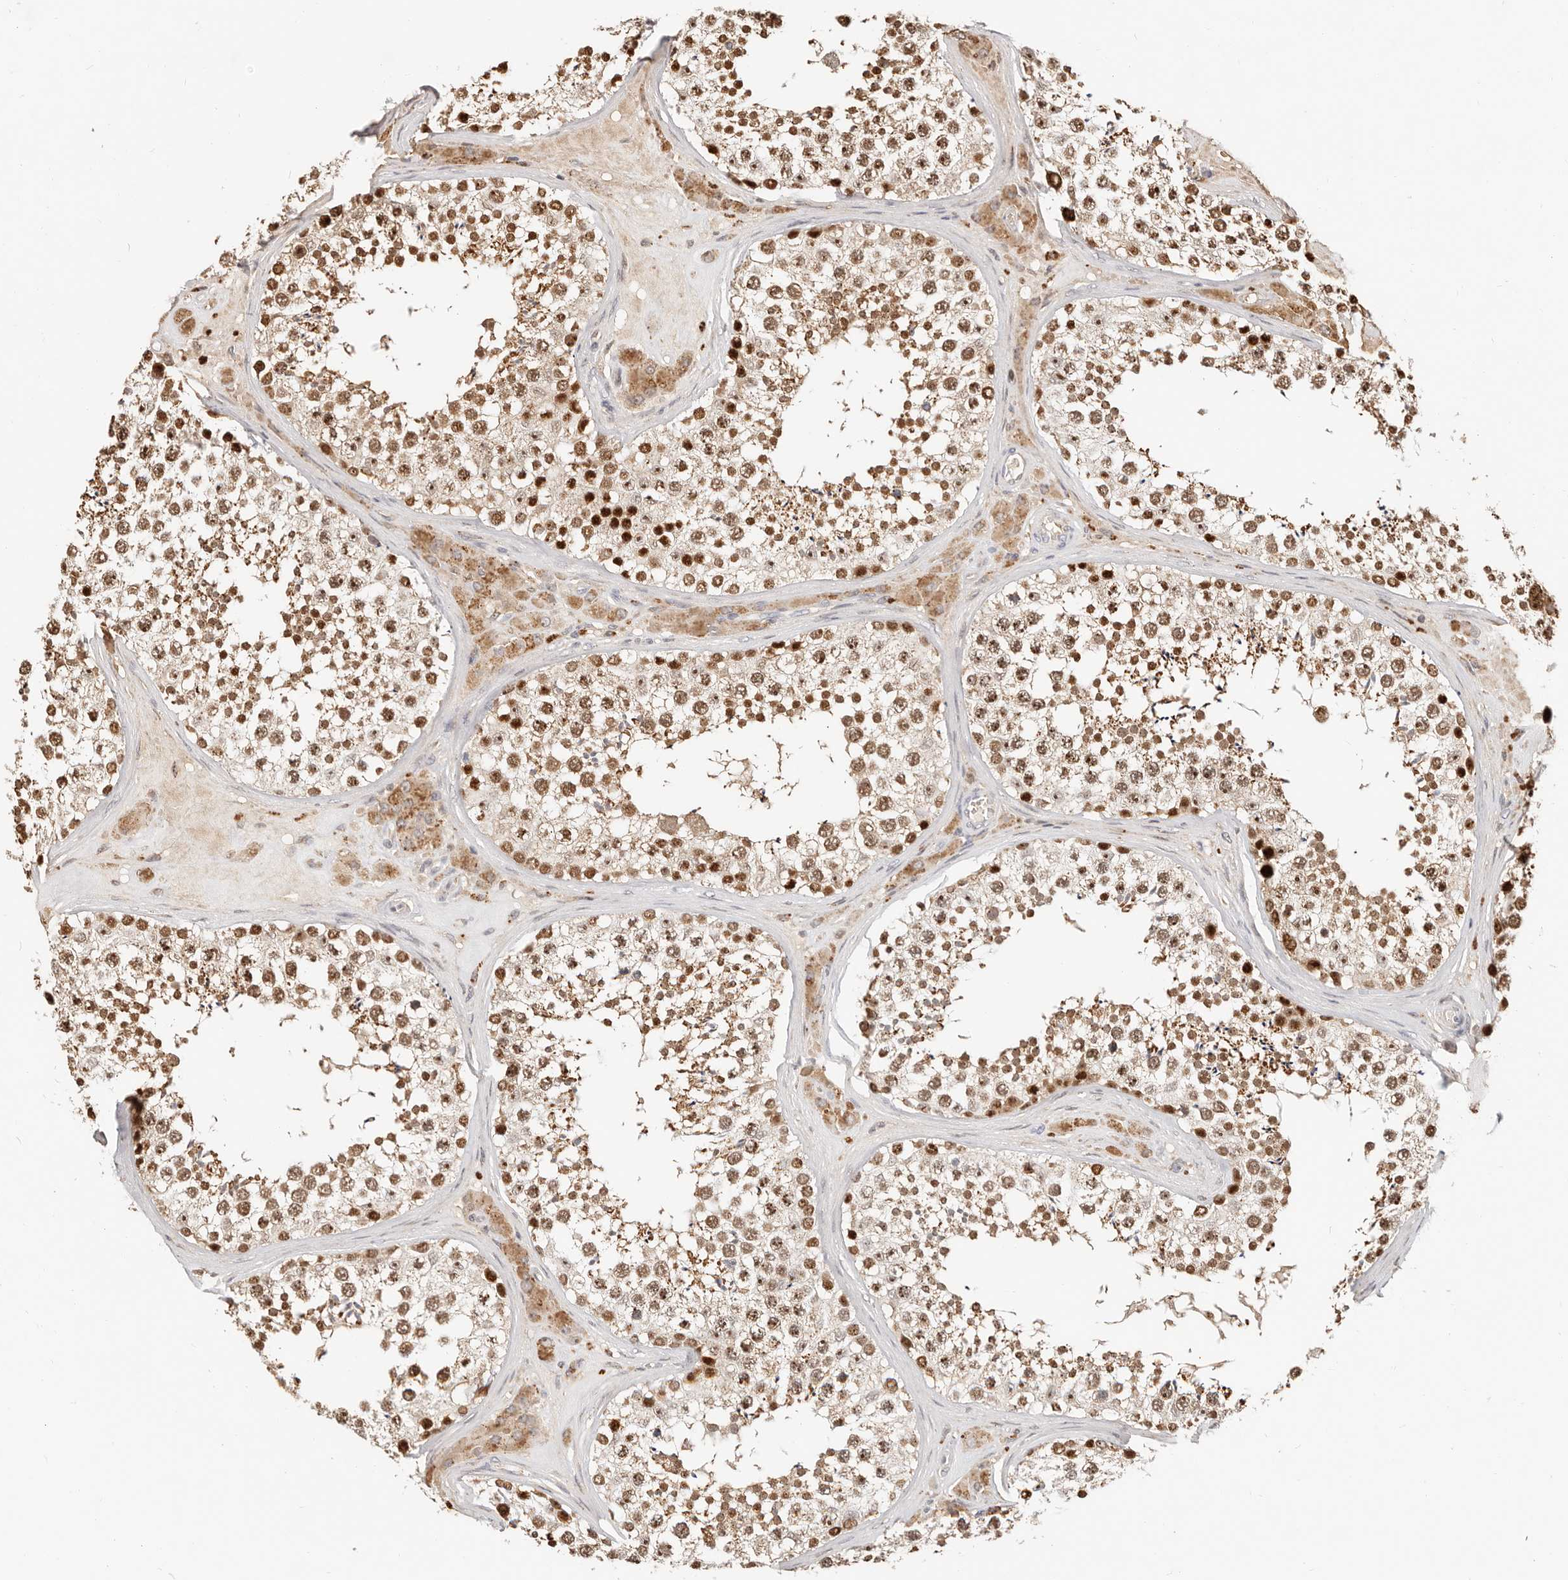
{"staining": {"intensity": "strong", "quantity": ">75%", "location": "cytoplasmic/membranous,nuclear"}, "tissue": "testis", "cell_type": "Cells in seminiferous ducts", "image_type": "normal", "snomed": [{"axis": "morphology", "description": "Normal tissue, NOS"}, {"axis": "topography", "description": "Testis"}], "caption": "A brown stain labels strong cytoplasmic/membranous,nuclear positivity of a protein in cells in seminiferous ducts of unremarkable testis. The protein is stained brown, and the nuclei are stained in blue (DAB IHC with brightfield microscopy, high magnification).", "gene": "ZRANB1", "patient": {"sex": "male", "age": 46}}